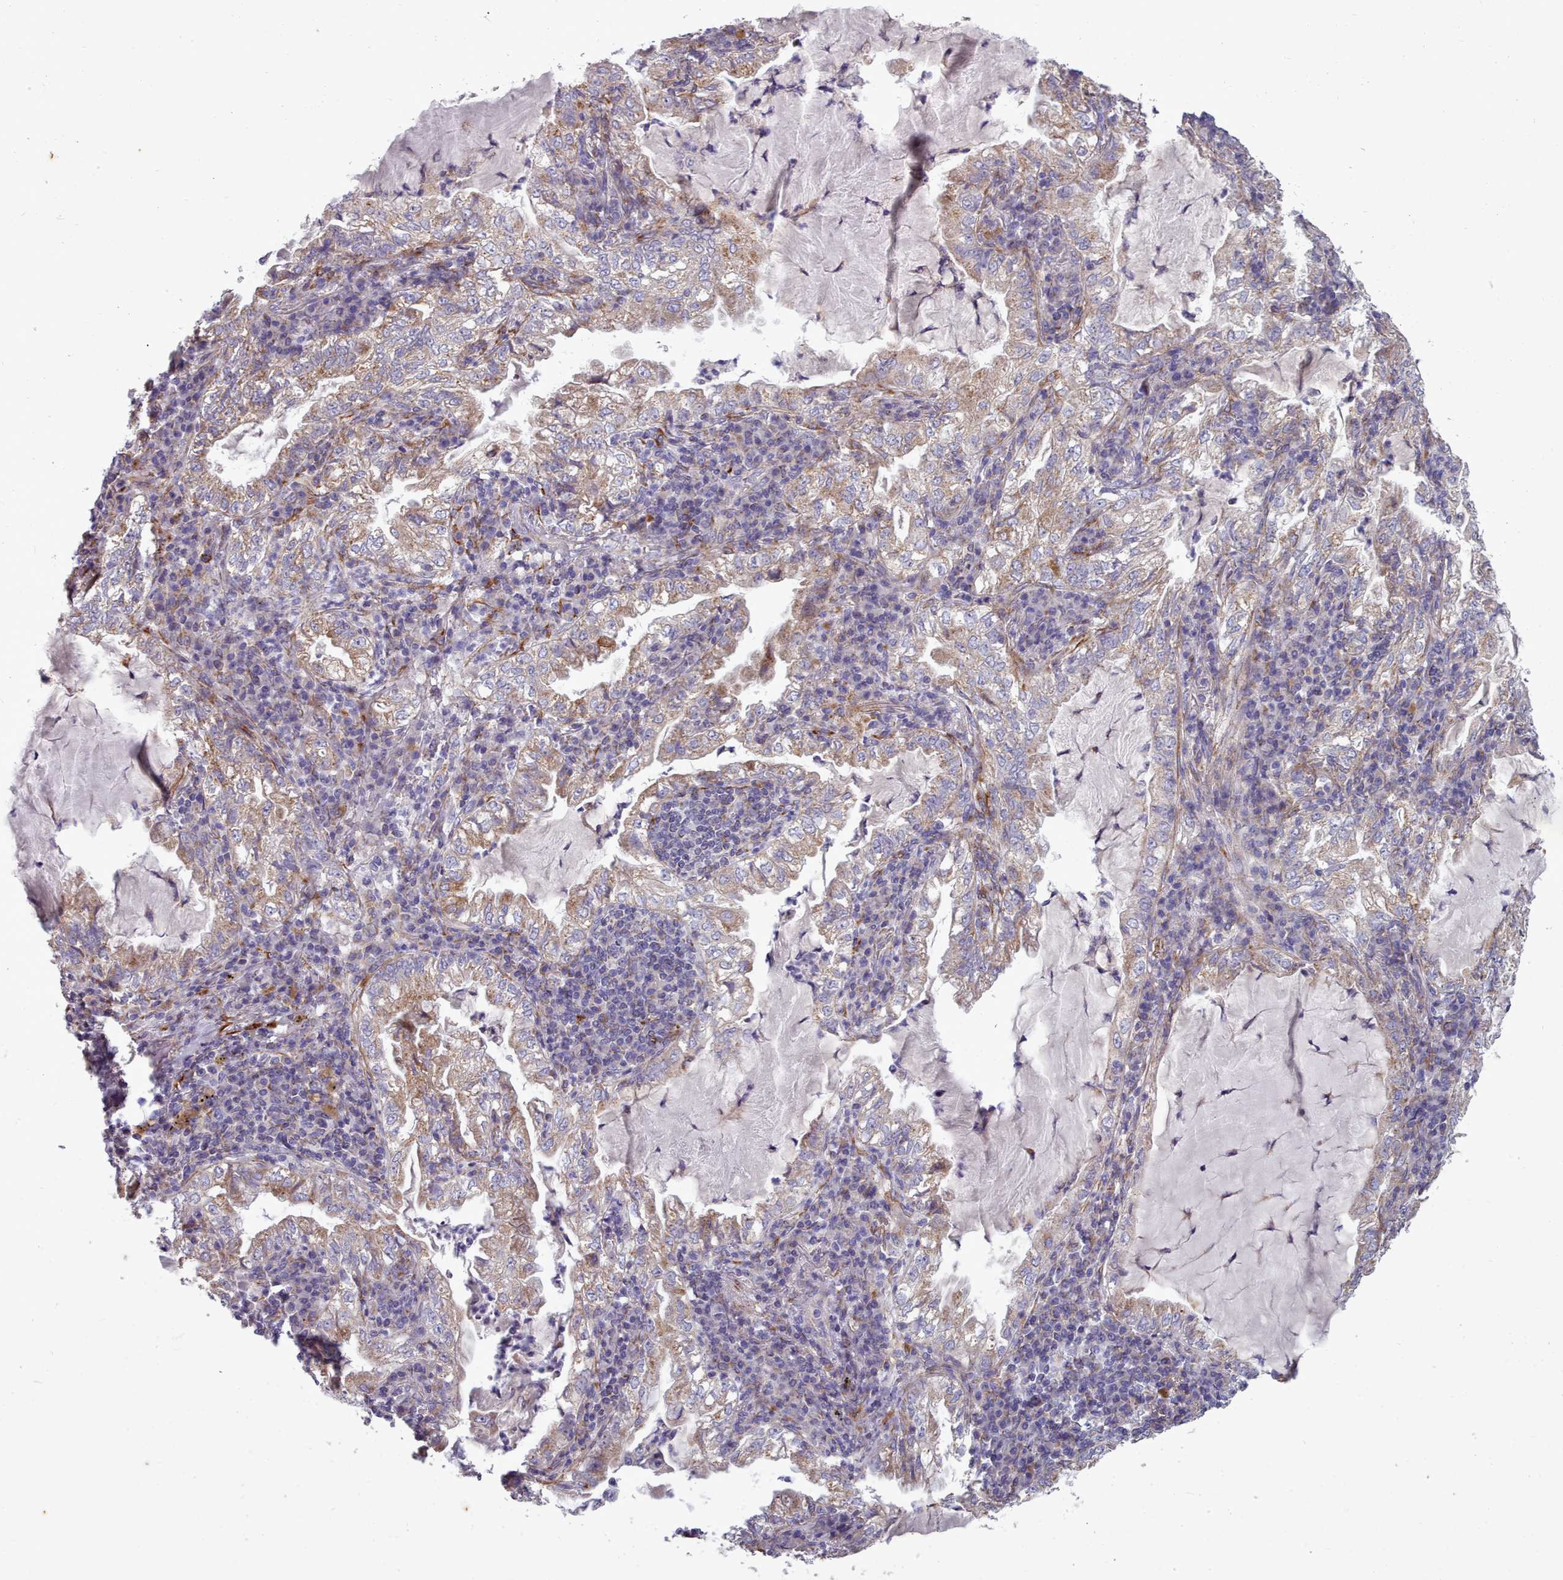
{"staining": {"intensity": "moderate", "quantity": "25%-75%", "location": "cytoplasmic/membranous"}, "tissue": "lung cancer", "cell_type": "Tumor cells", "image_type": "cancer", "snomed": [{"axis": "morphology", "description": "Adenocarcinoma, NOS"}, {"axis": "topography", "description": "Lung"}], "caption": "Human lung cancer (adenocarcinoma) stained with a brown dye displays moderate cytoplasmic/membranous positive positivity in approximately 25%-75% of tumor cells.", "gene": "FKBP10", "patient": {"sex": "female", "age": 73}}